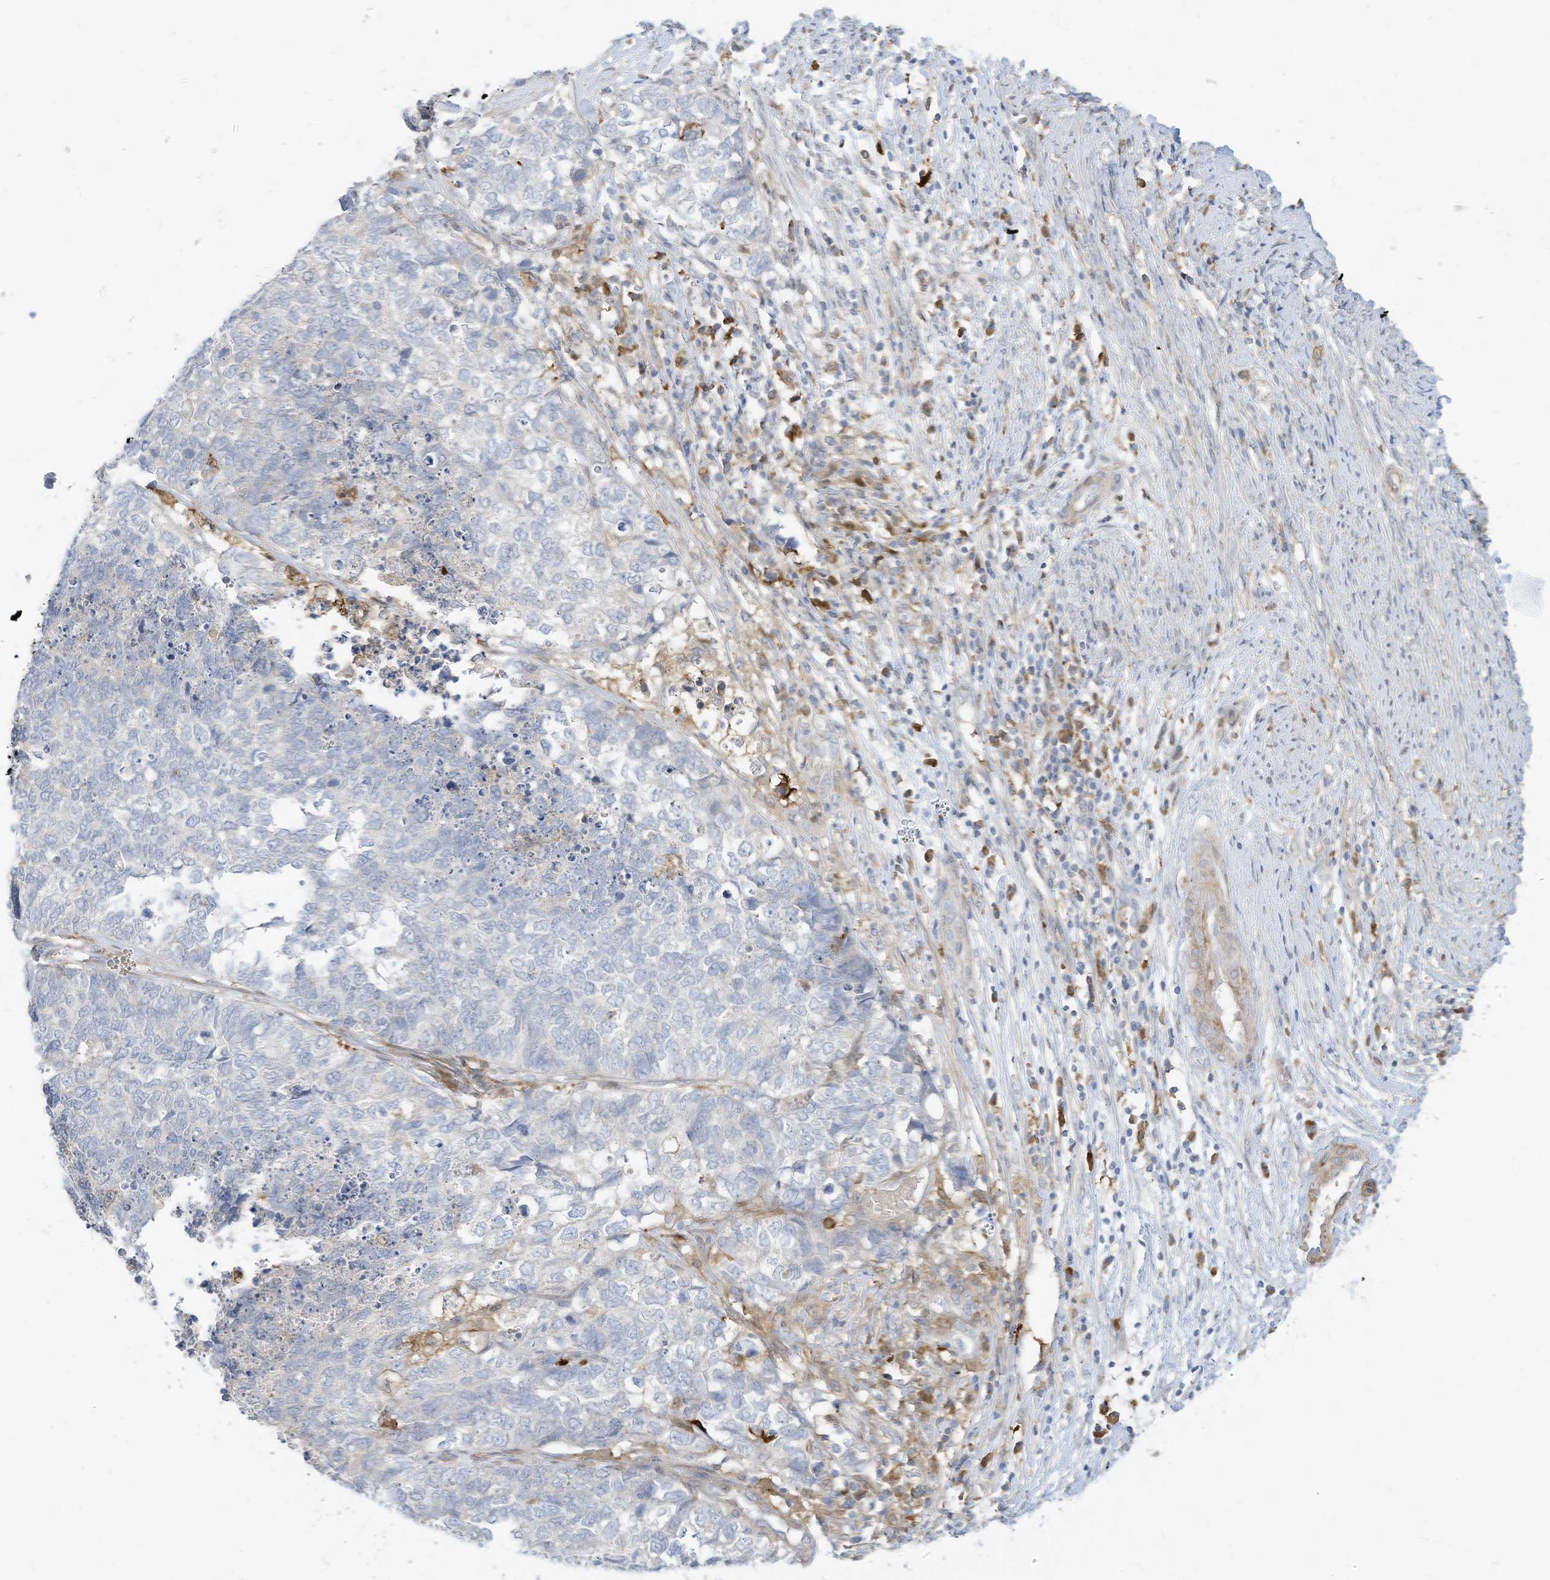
{"staining": {"intensity": "negative", "quantity": "none", "location": "none"}, "tissue": "cervical cancer", "cell_type": "Tumor cells", "image_type": "cancer", "snomed": [{"axis": "morphology", "description": "Squamous cell carcinoma, NOS"}, {"axis": "topography", "description": "Cervix"}], "caption": "A photomicrograph of cervical cancer (squamous cell carcinoma) stained for a protein exhibits no brown staining in tumor cells. The staining is performed using DAB brown chromogen with nuclei counter-stained in using hematoxylin.", "gene": "ATP13A1", "patient": {"sex": "female", "age": 63}}